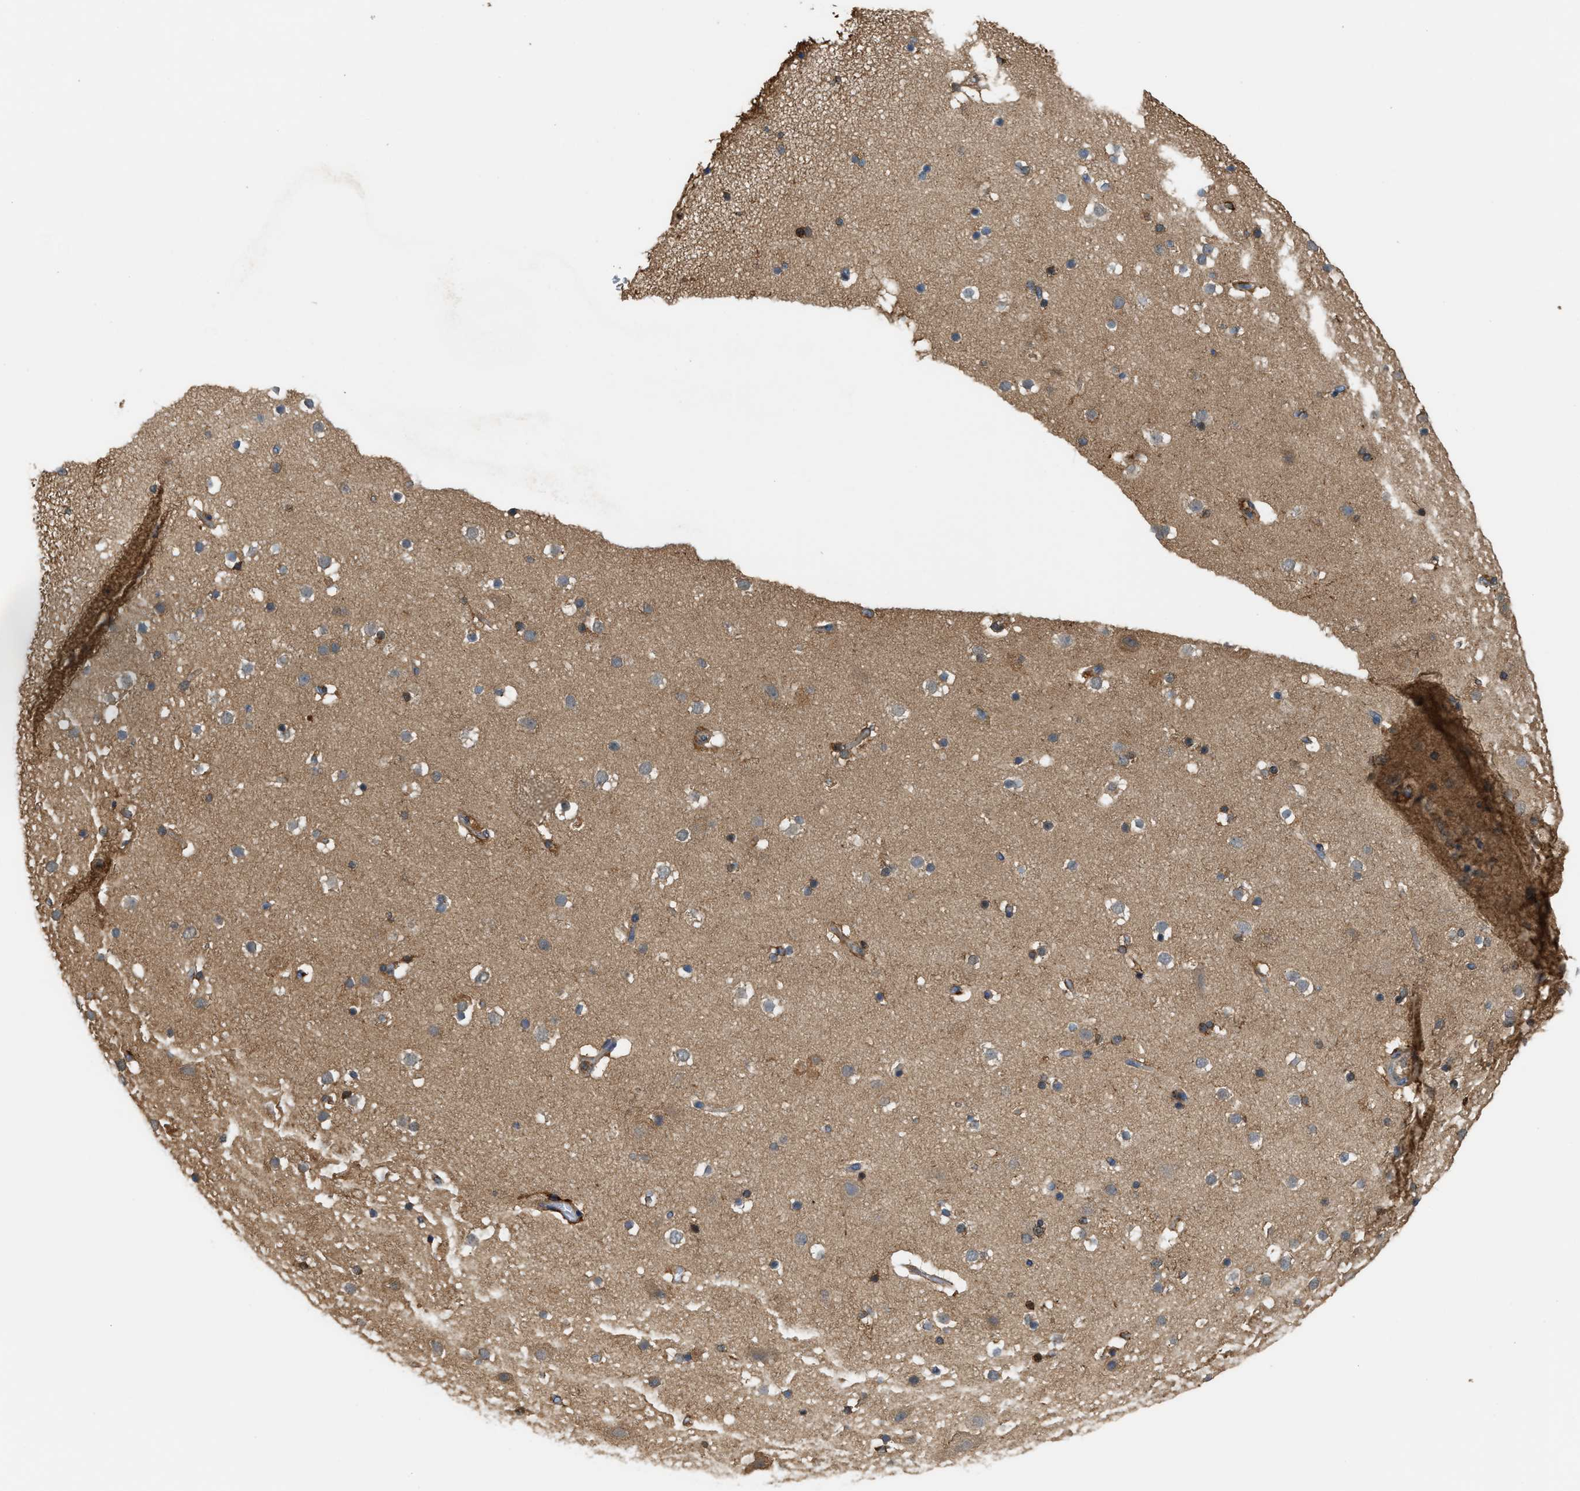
{"staining": {"intensity": "moderate", "quantity": ">75%", "location": "cytoplasmic/membranous"}, "tissue": "cerebral cortex", "cell_type": "Endothelial cells", "image_type": "normal", "snomed": [{"axis": "morphology", "description": "Normal tissue, NOS"}, {"axis": "topography", "description": "Cerebral cortex"}], "caption": "Brown immunohistochemical staining in normal human cerebral cortex demonstrates moderate cytoplasmic/membranous expression in about >75% of endothelial cells.", "gene": "ATIC", "patient": {"sex": "male", "age": 57}}